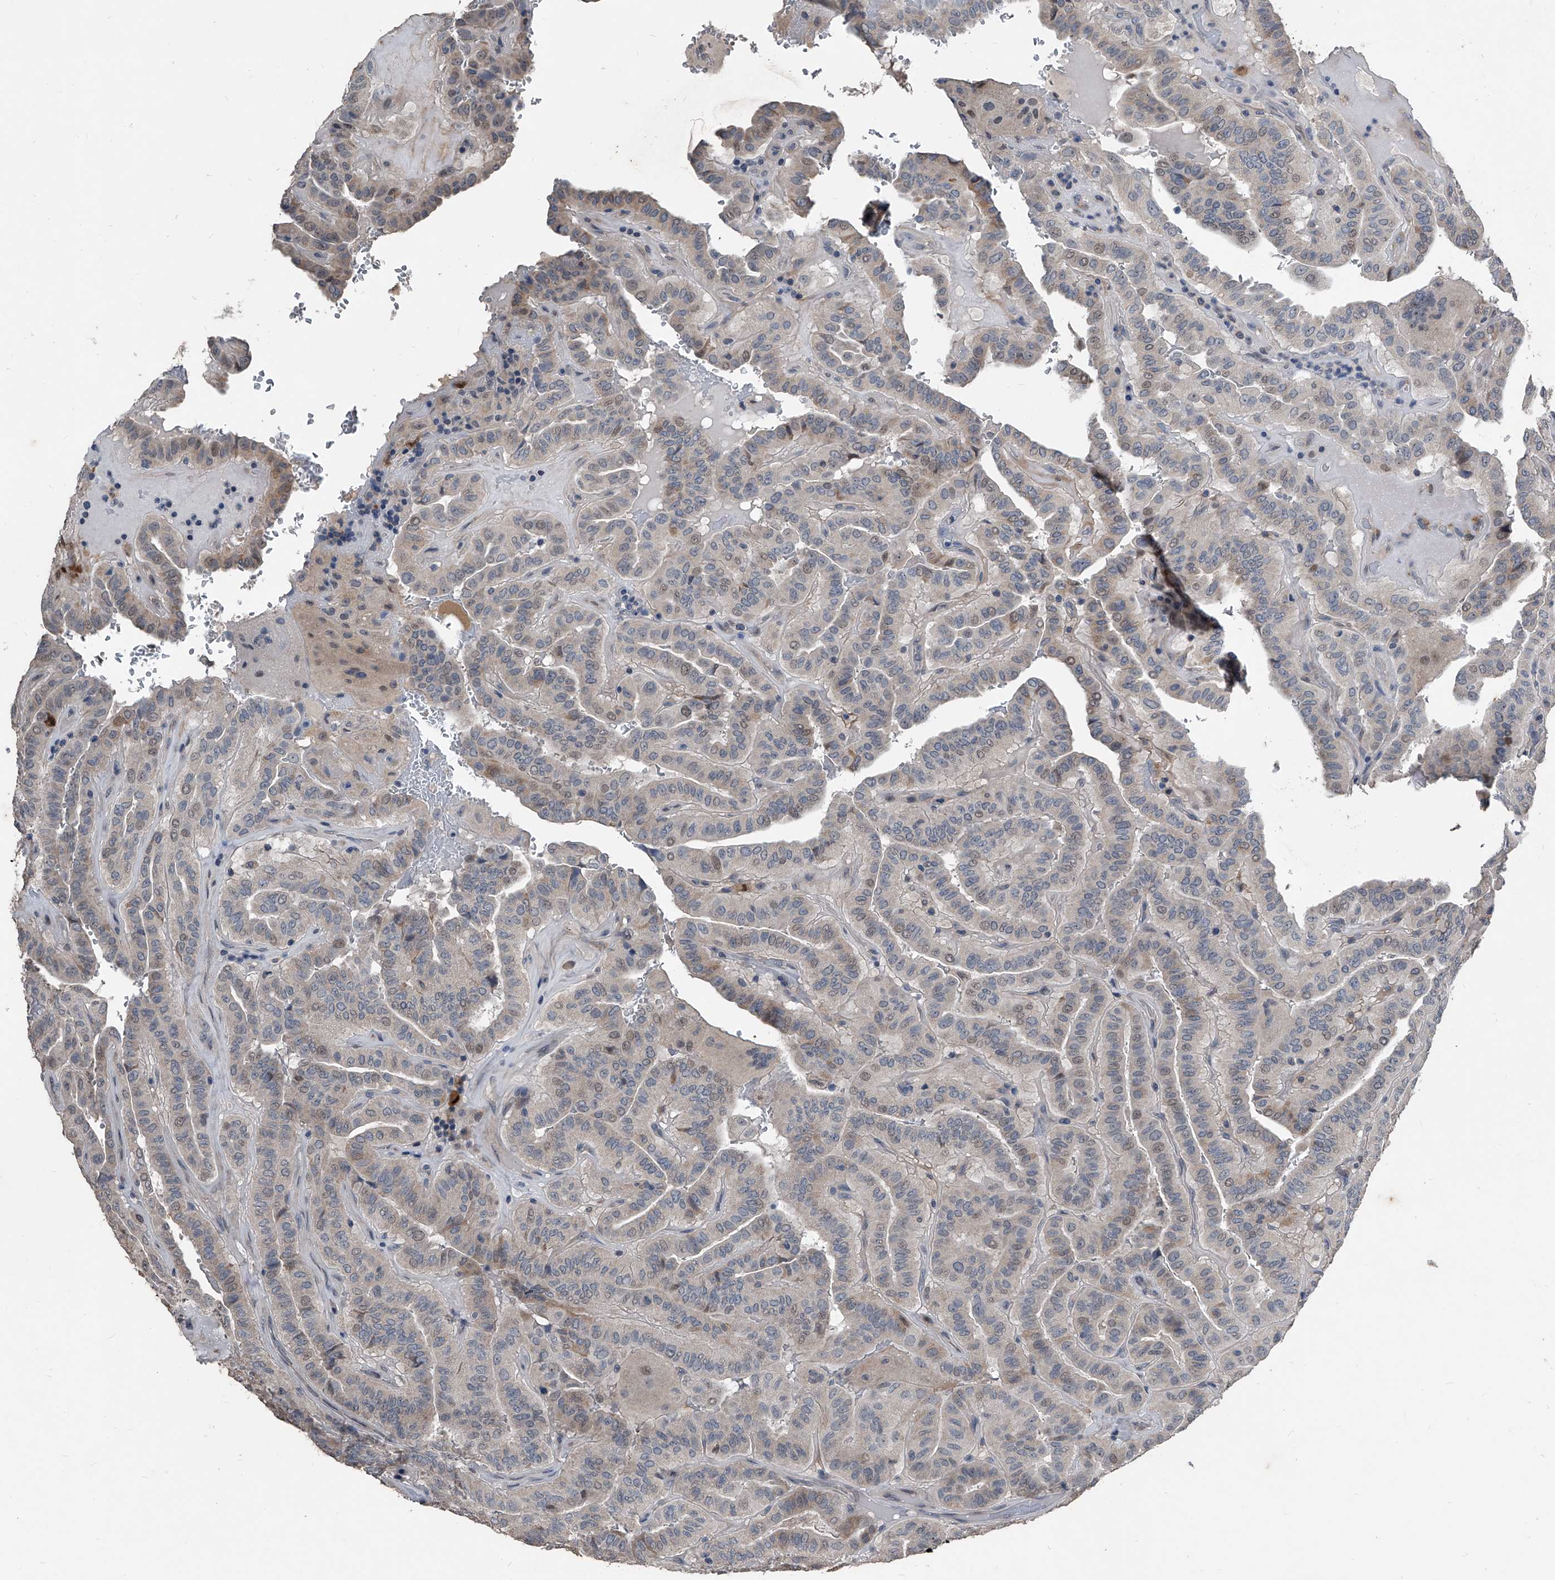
{"staining": {"intensity": "weak", "quantity": "25%-75%", "location": "cytoplasmic/membranous,nuclear"}, "tissue": "thyroid cancer", "cell_type": "Tumor cells", "image_type": "cancer", "snomed": [{"axis": "morphology", "description": "Papillary adenocarcinoma, NOS"}, {"axis": "topography", "description": "Thyroid gland"}], "caption": "Immunohistochemistry (DAB (3,3'-diaminobenzidine)) staining of papillary adenocarcinoma (thyroid) reveals weak cytoplasmic/membranous and nuclear protein staining in approximately 25%-75% of tumor cells.", "gene": "PHACTR1", "patient": {"sex": "male", "age": 77}}